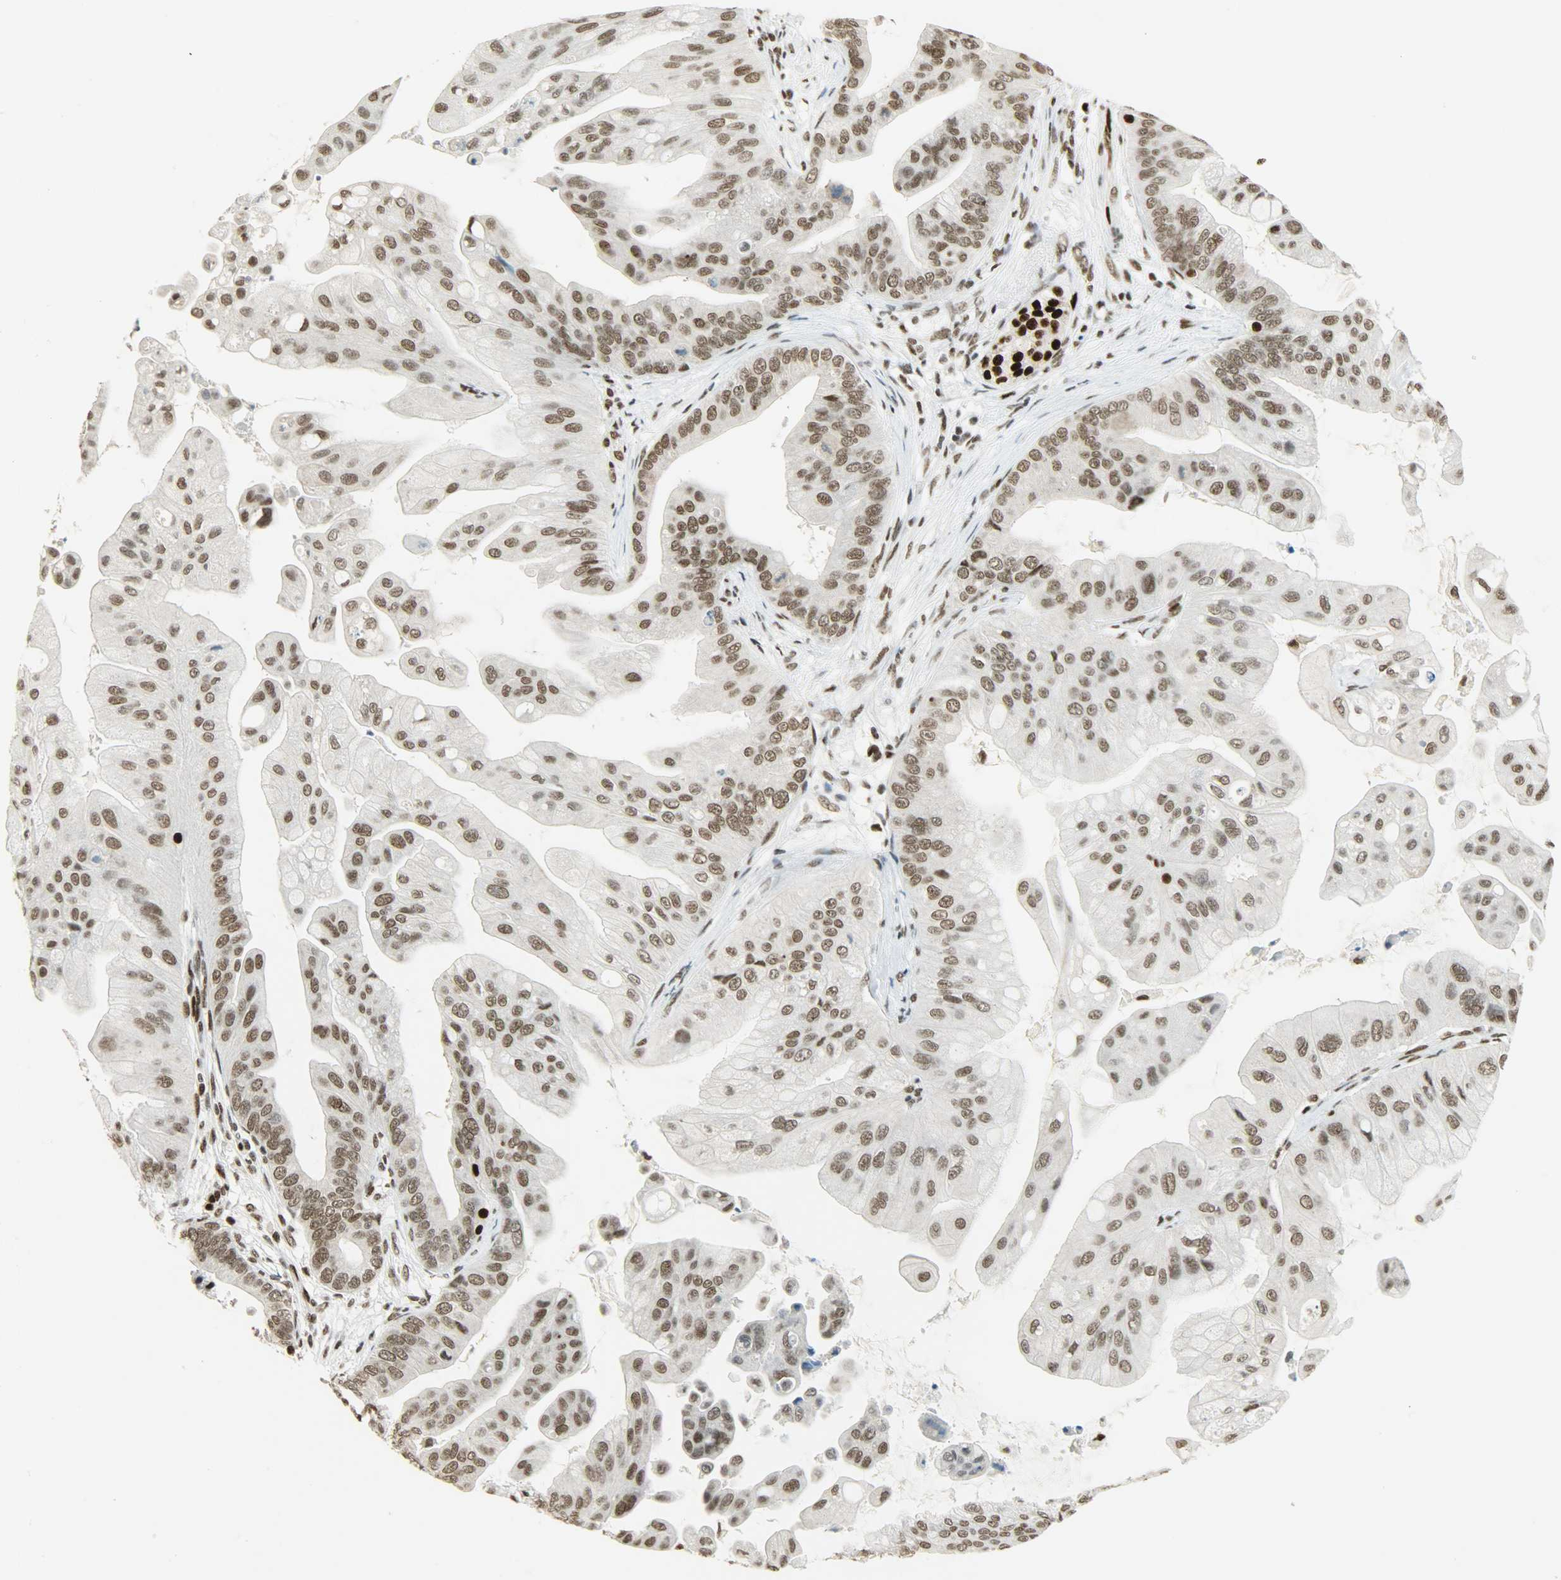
{"staining": {"intensity": "strong", "quantity": ">75%", "location": "nuclear"}, "tissue": "pancreatic cancer", "cell_type": "Tumor cells", "image_type": "cancer", "snomed": [{"axis": "morphology", "description": "Adenocarcinoma, NOS"}, {"axis": "topography", "description": "Pancreas"}], "caption": "A high amount of strong nuclear staining is identified in approximately >75% of tumor cells in pancreatic cancer tissue.", "gene": "MYEF2", "patient": {"sex": "female", "age": 75}}